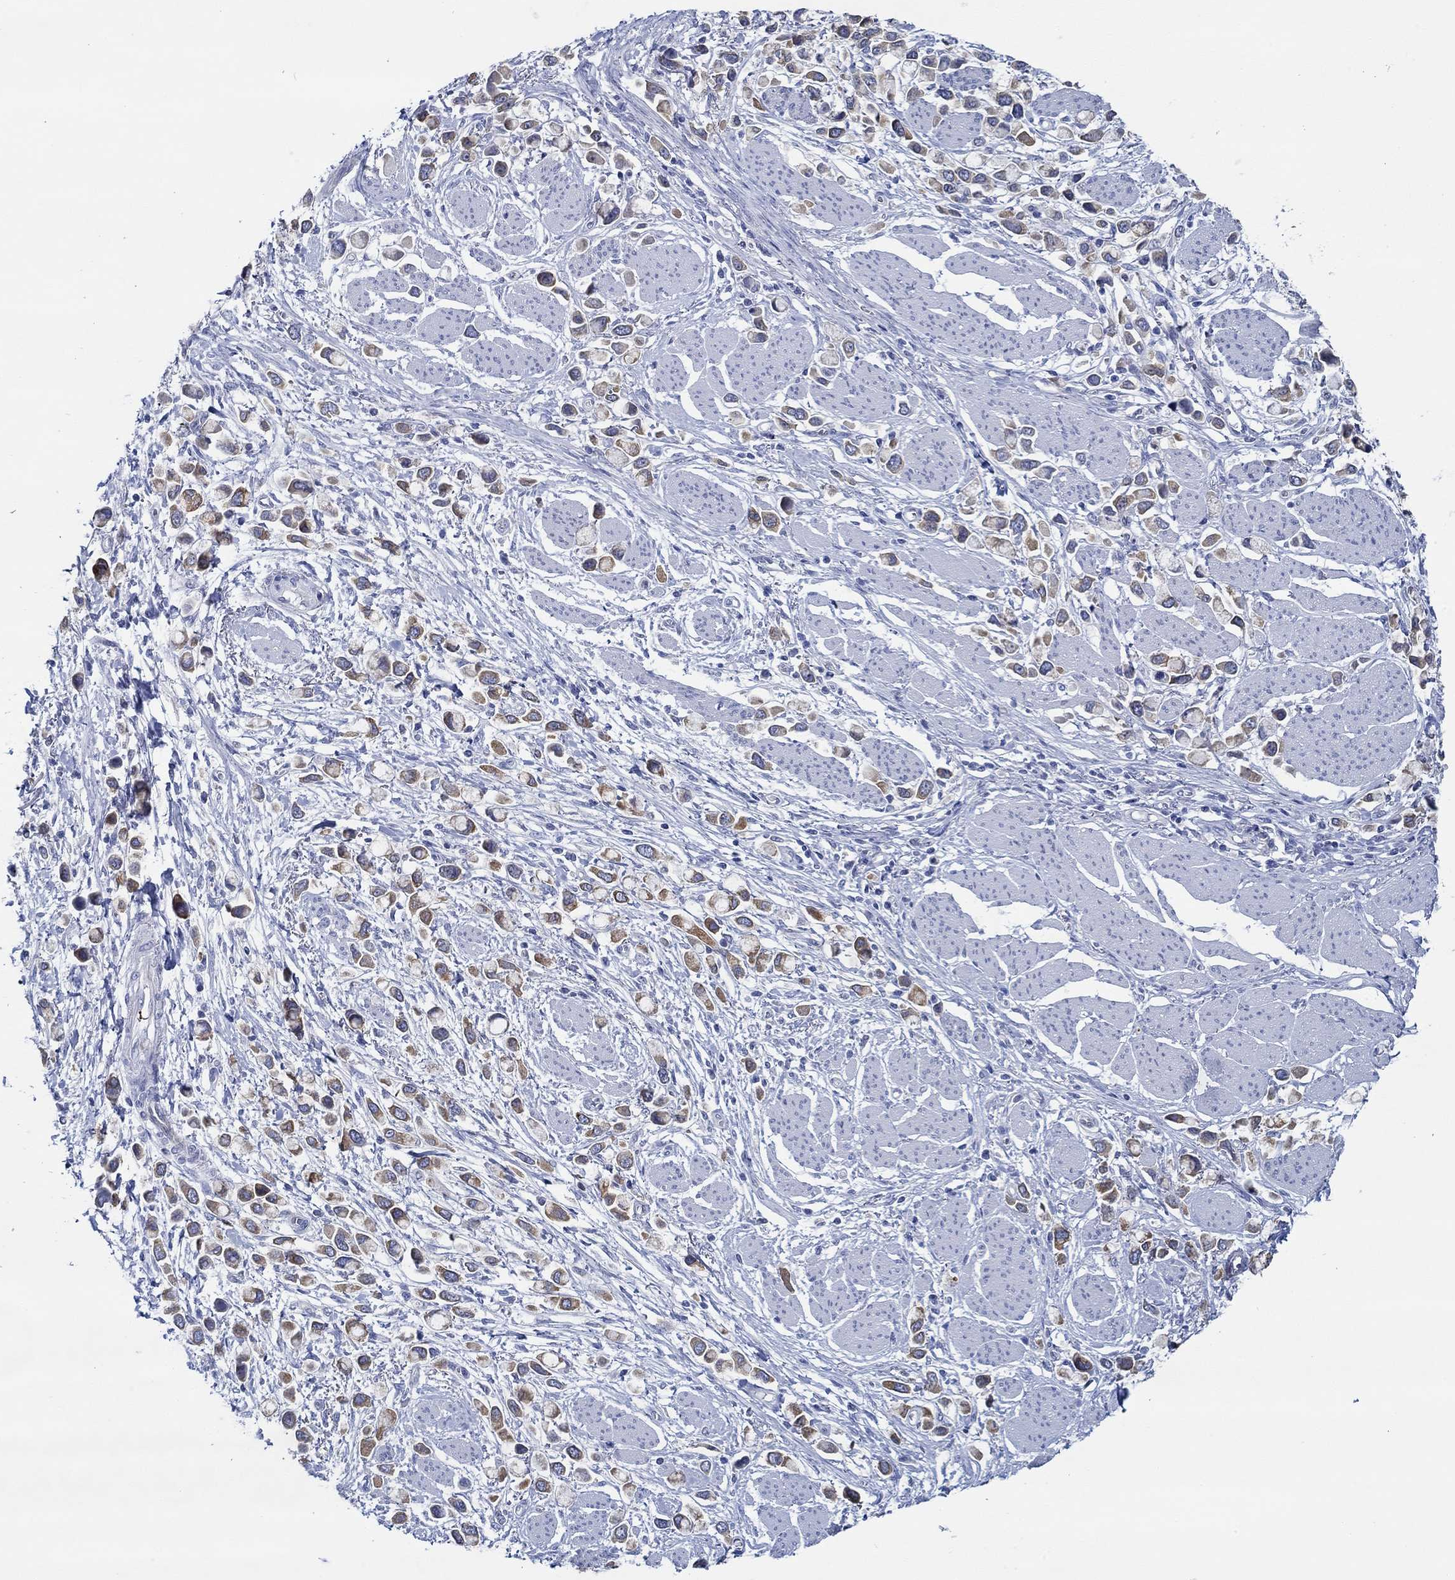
{"staining": {"intensity": "moderate", "quantity": "25%-75%", "location": "cytoplasmic/membranous"}, "tissue": "stomach cancer", "cell_type": "Tumor cells", "image_type": "cancer", "snomed": [{"axis": "morphology", "description": "Adenocarcinoma, NOS"}, {"axis": "topography", "description": "Stomach"}], "caption": "IHC of human stomach cancer displays medium levels of moderate cytoplasmic/membranous expression in about 25%-75% of tumor cells. (DAB (3,3'-diaminobenzidine) IHC with brightfield microscopy, high magnification).", "gene": "SLC27A3", "patient": {"sex": "female", "age": 81}}